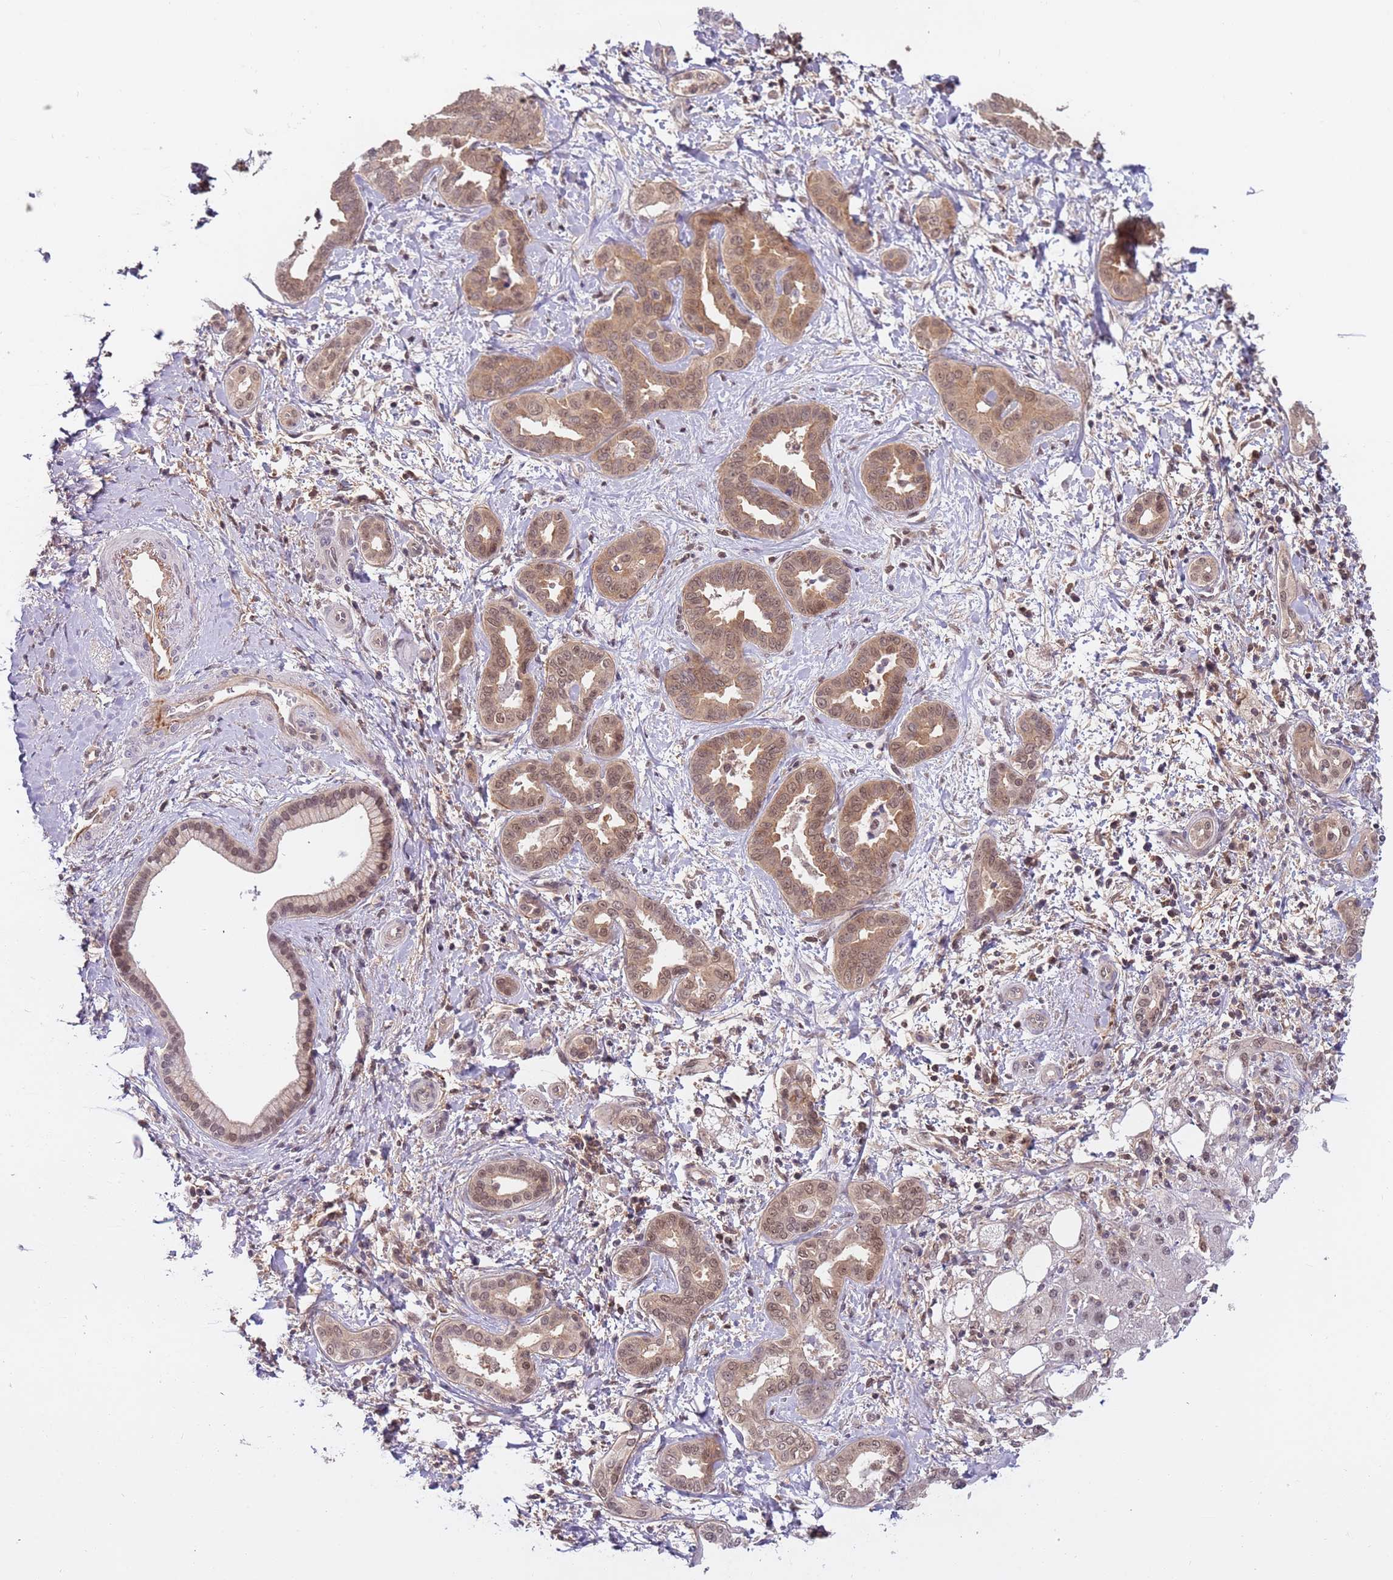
{"staining": {"intensity": "moderate", "quantity": ">75%", "location": "cytoplasmic/membranous,nuclear"}, "tissue": "liver cancer", "cell_type": "Tumor cells", "image_type": "cancer", "snomed": [{"axis": "morphology", "description": "Cholangiocarcinoma"}, {"axis": "topography", "description": "Liver"}], "caption": "Moderate cytoplasmic/membranous and nuclear staining is present in approximately >75% of tumor cells in liver cancer.", "gene": "PGLS", "patient": {"sex": "female", "age": 77}}